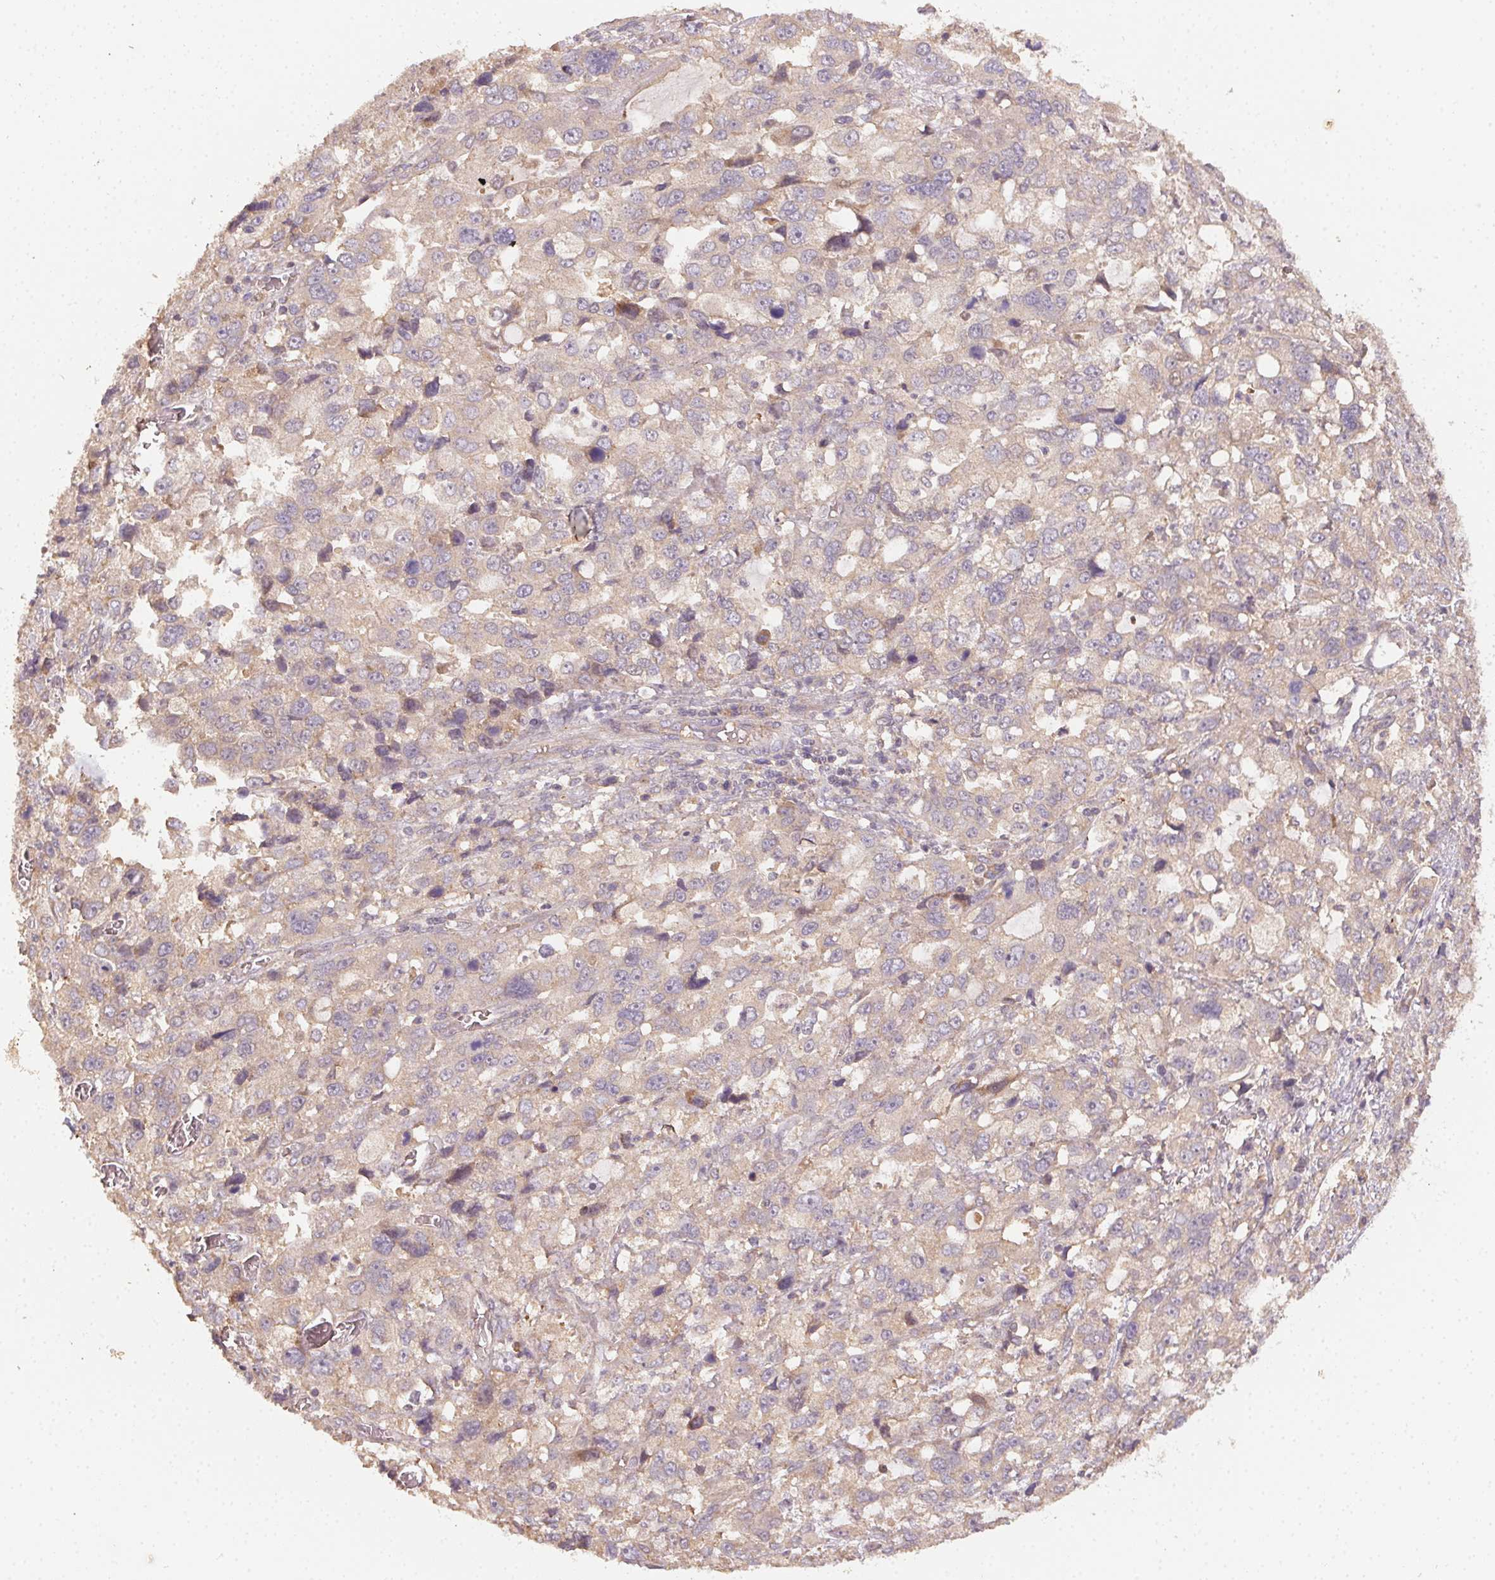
{"staining": {"intensity": "weak", "quantity": "<25%", "location": "cytoplasmic/membranous"}, "tissue": "stomach cancer", "cell_type": "Tumor cells", "image_type": "cancer", "snomed": [{"axis": "morphology", "description": "Adenocarcinoma, NOS"}, {"axis": "topography", "description": "Stomach, upper"}], "caption": "The photomicrograph reveals no significant staining in tumor cells of stomach cancer (adenocarcinoma).", "gene": "RALA", "patient": {"sex": "female", "age": 81}}